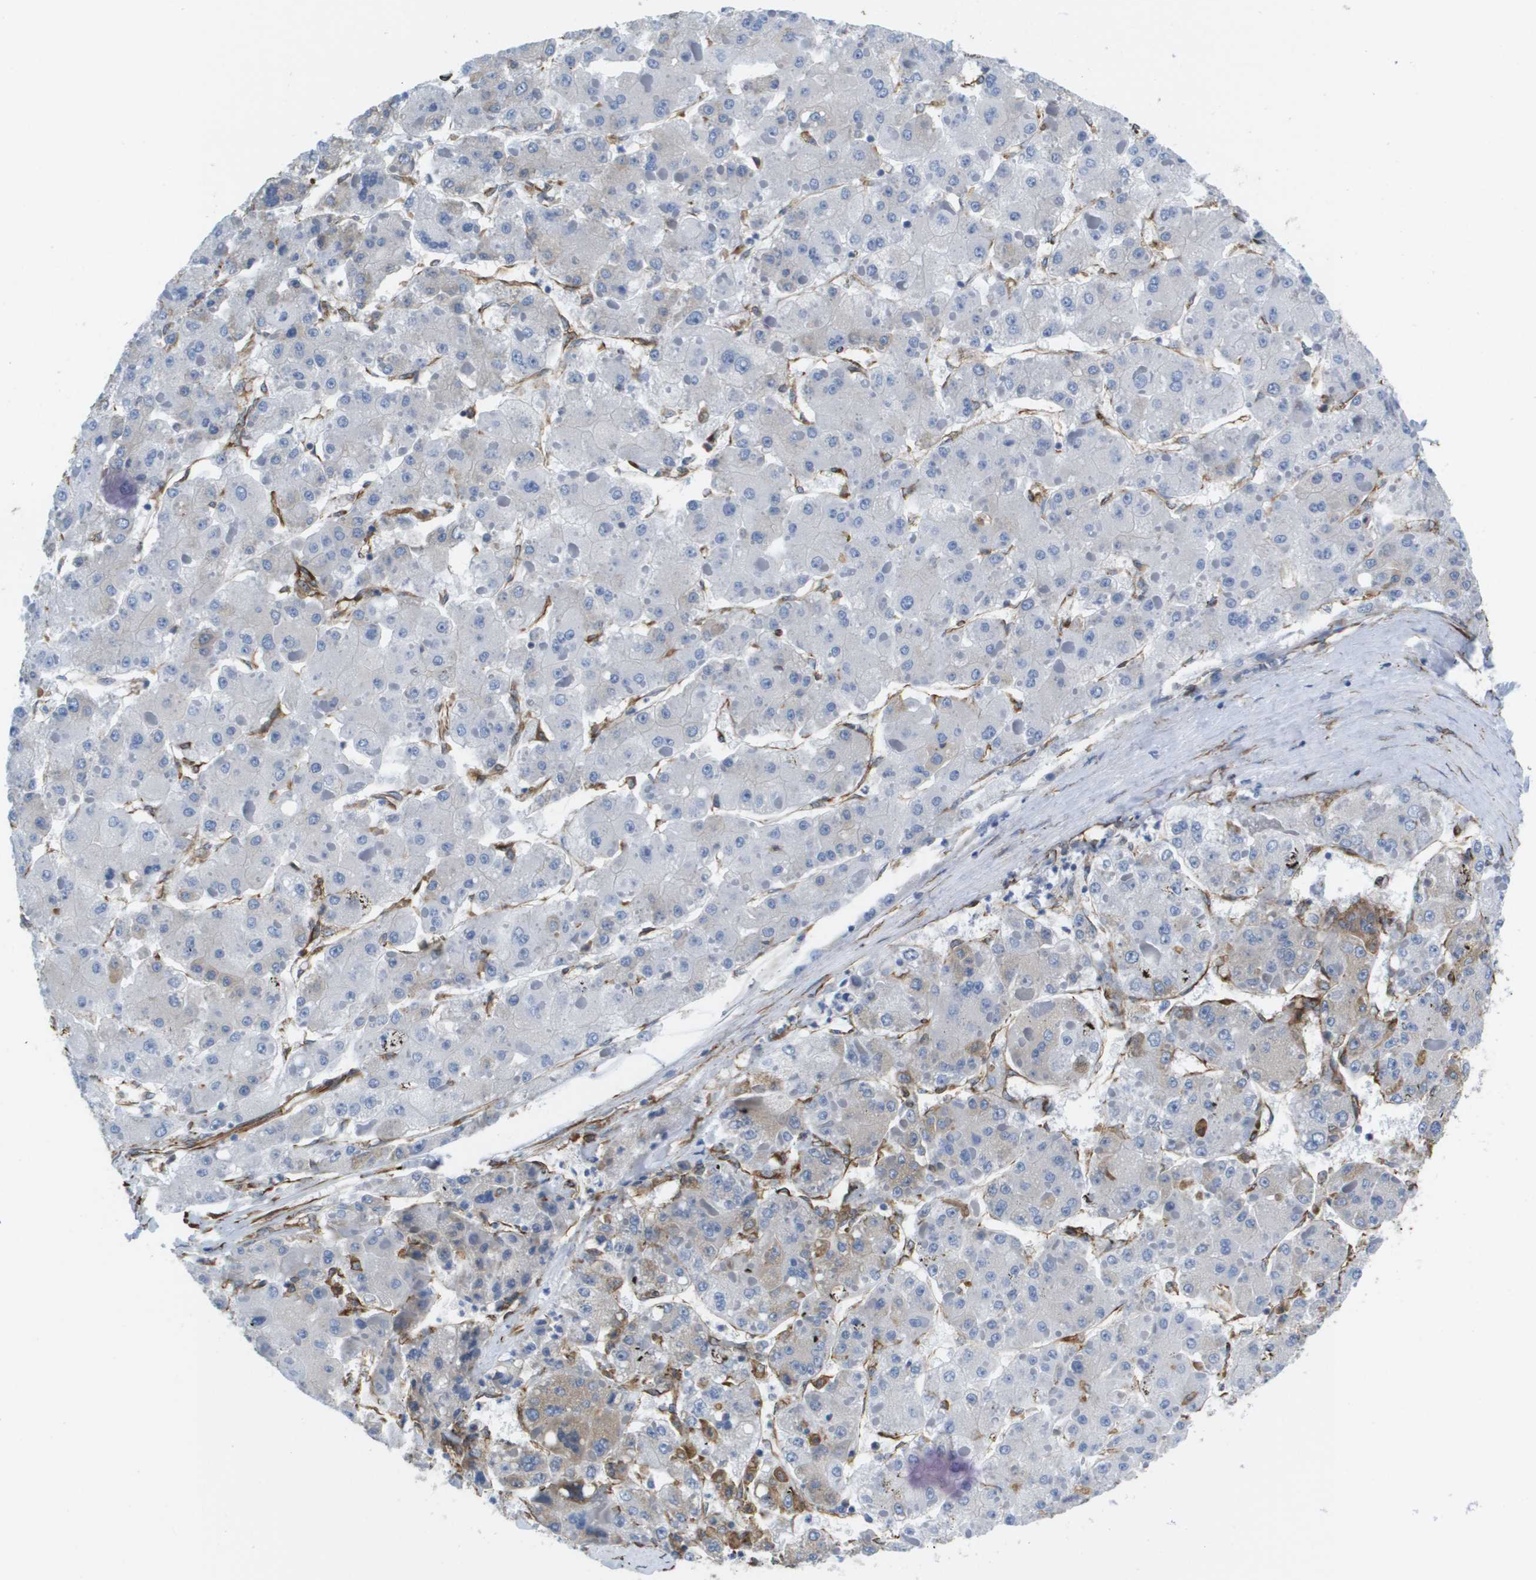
{"staining": {"intensity": "weak", "quantity": "<25%", "location": "cytoplasmic/membranous"}, "tissue": "liver cancer", "cell_type": "Tumor cells", "image_type": "cancer", "snomed": [{"axis": "morphology", "description": "Carcinoma, Hepatocellular, NOS"}, {"axis": "topography", "description": "Liver"}], "caption": "Tumor cells are negative for protein expression in human liver cancer (hepatocellular carcinoma).", "gene": "ST3GAL2", "patient": {"sex": "female", "age": 73}}